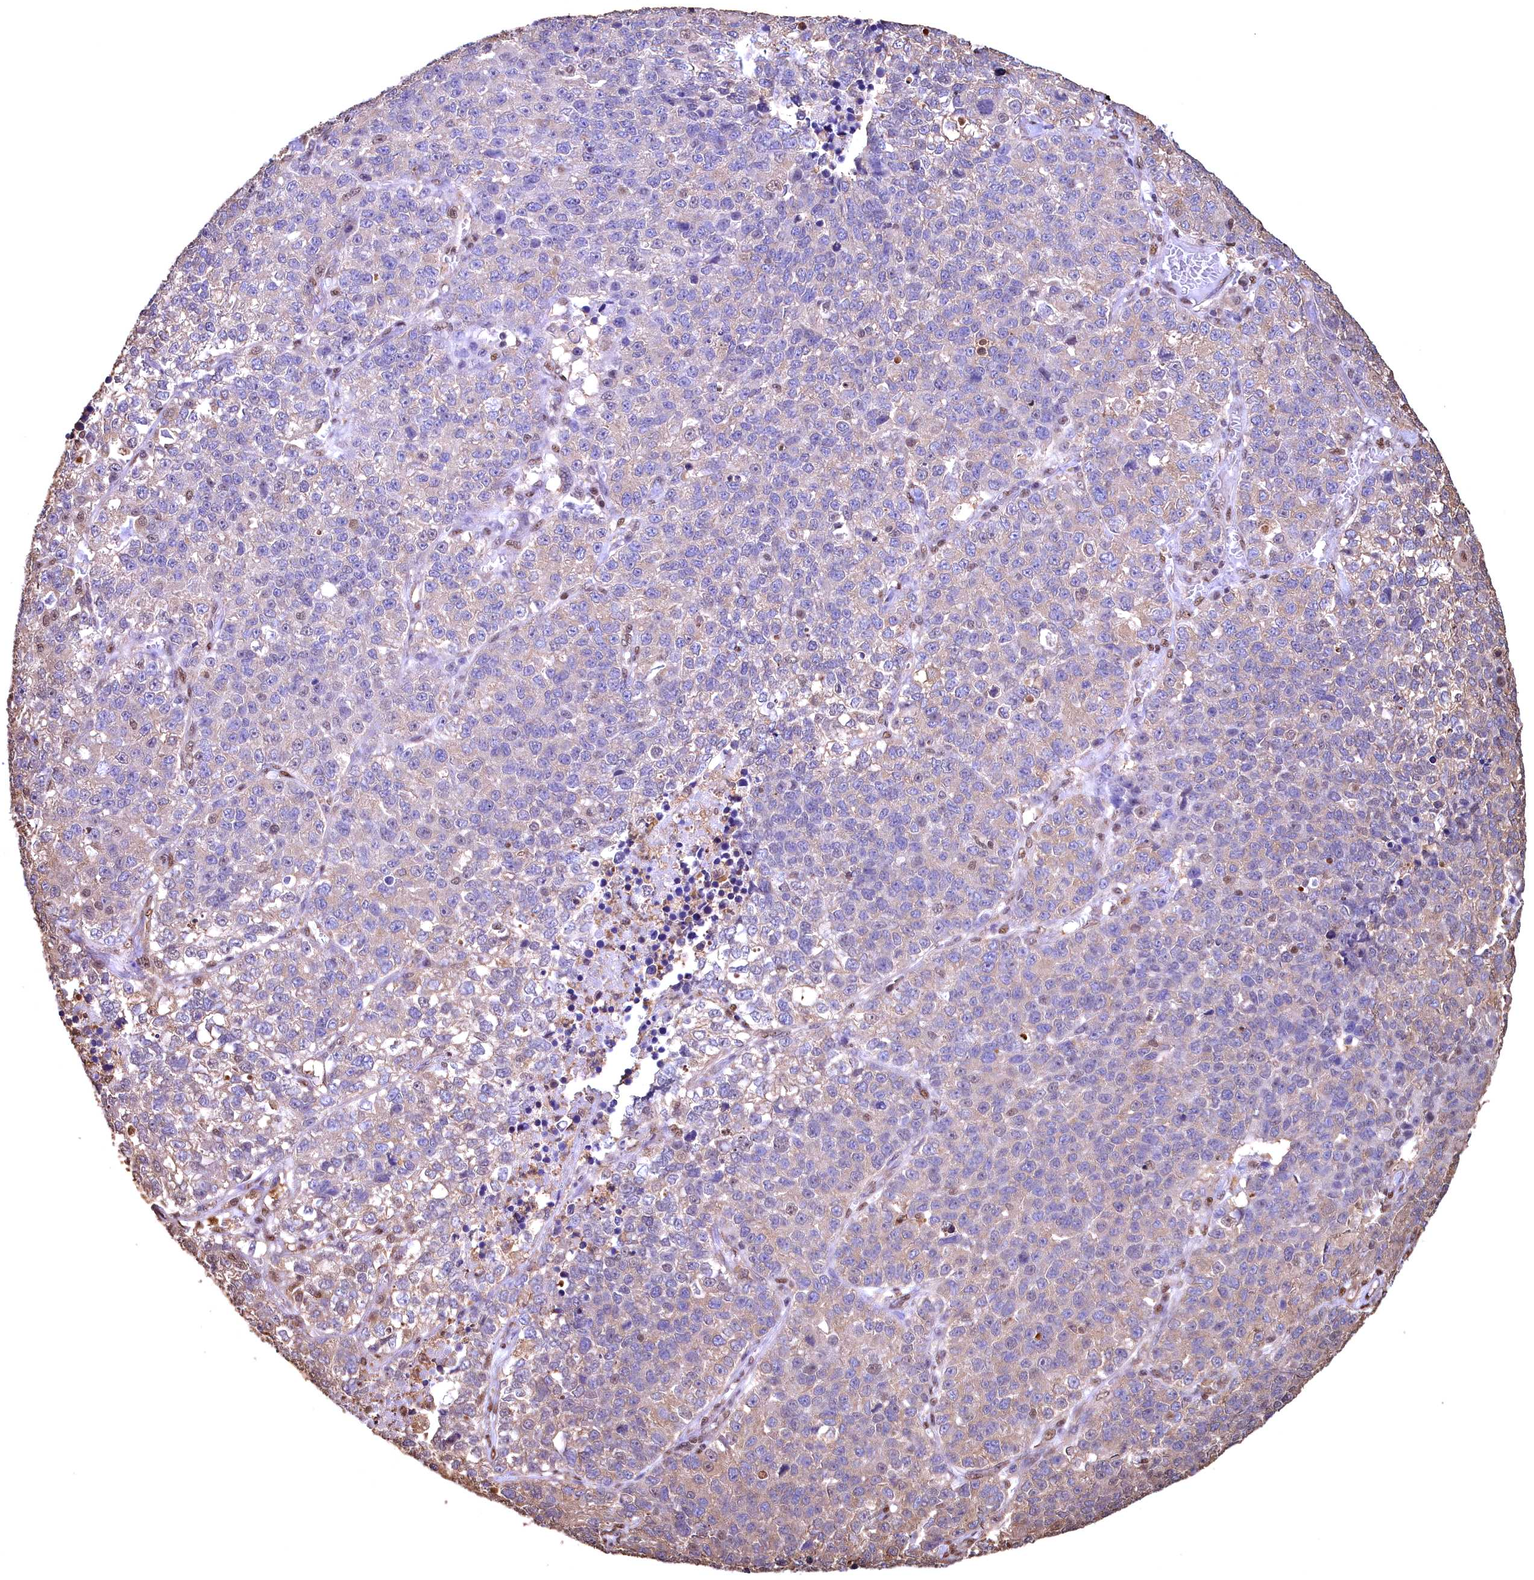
{"staining": {"intensity": "moderate", "quantity": "<25%", "location": "cytoplasmic/membranous,nuclear"}, "tissue": "lung cancer", "cell_type": "Tumor cells", "image_type": "cancer", "snomed": [{"axis": "morphology", "description": "Adenocarcinoma, NOS"}, {"axis": "topography", "description": "Lung"}], "caption": "There is low levels of moderate cytoplasmic/membranous and nuclear positivity in tumor cells of lung cancer, as demonstrated by immunohistochemical staining (brown color).", "gene": "GAPDH", "patient": {"sex": "male", "age": 49}}